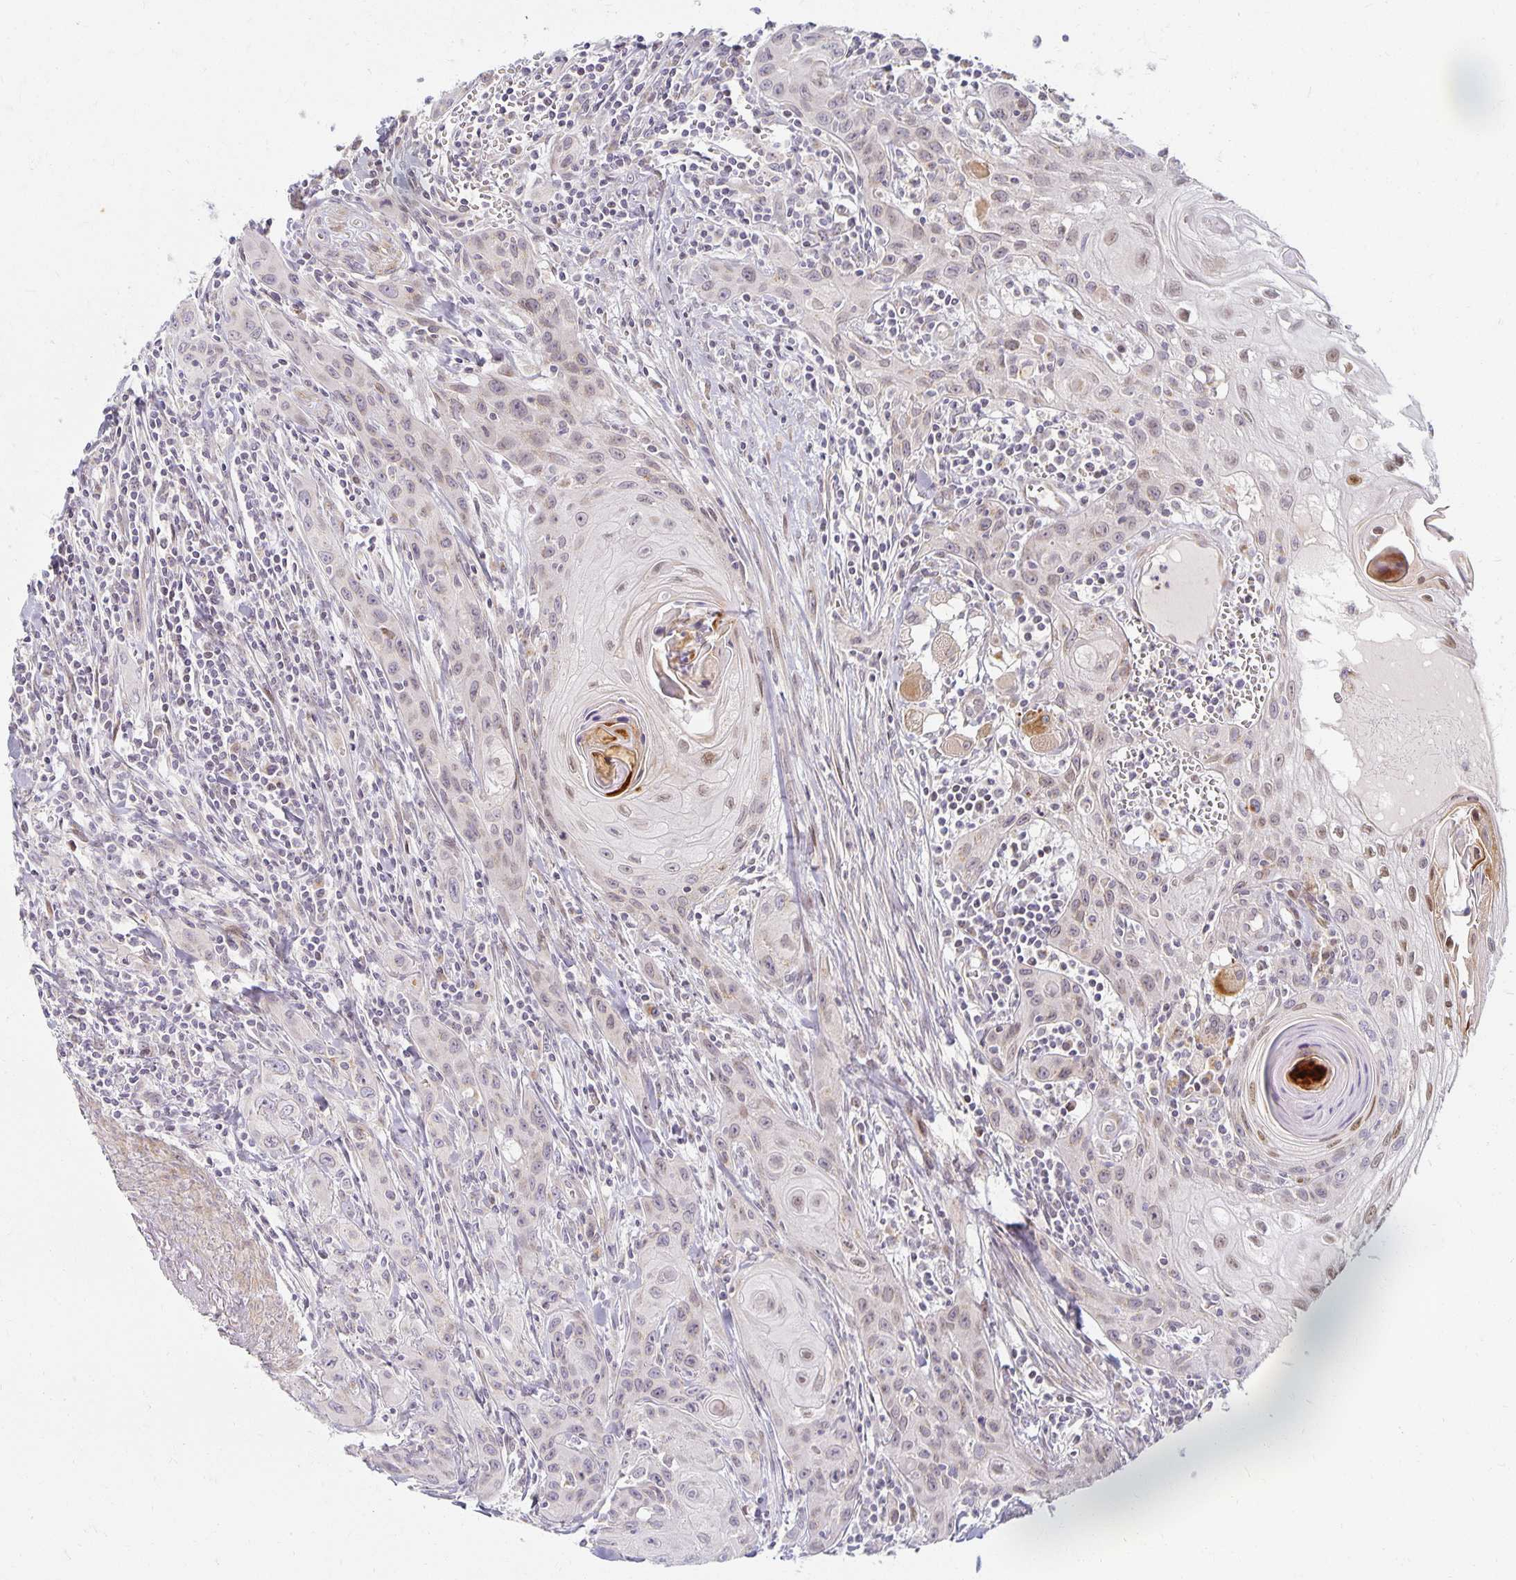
{"staining": {"intensity": "weak", "quantity": "25%-75%", "location": "nuclear"}, "tissue": "head and neck cancer", "cell_type": "Tumor cells", "image_type": "cancer", "snomed": [{"axis": "morphology", "description": "Squamous cell carcinoma, NOS"}, {"axis": "topography", "description": "Oral tissue"}, {"axis": "topography", "description": "Head-Neck"}], "caption": "Head and neck squamous cell carcinoma stained for a protein (brown) reveals weak nuclear positive staining in about 25%-75% of tumor cells.", "gene": "EHF", "patient": {"sex": "male", "age": 58}}